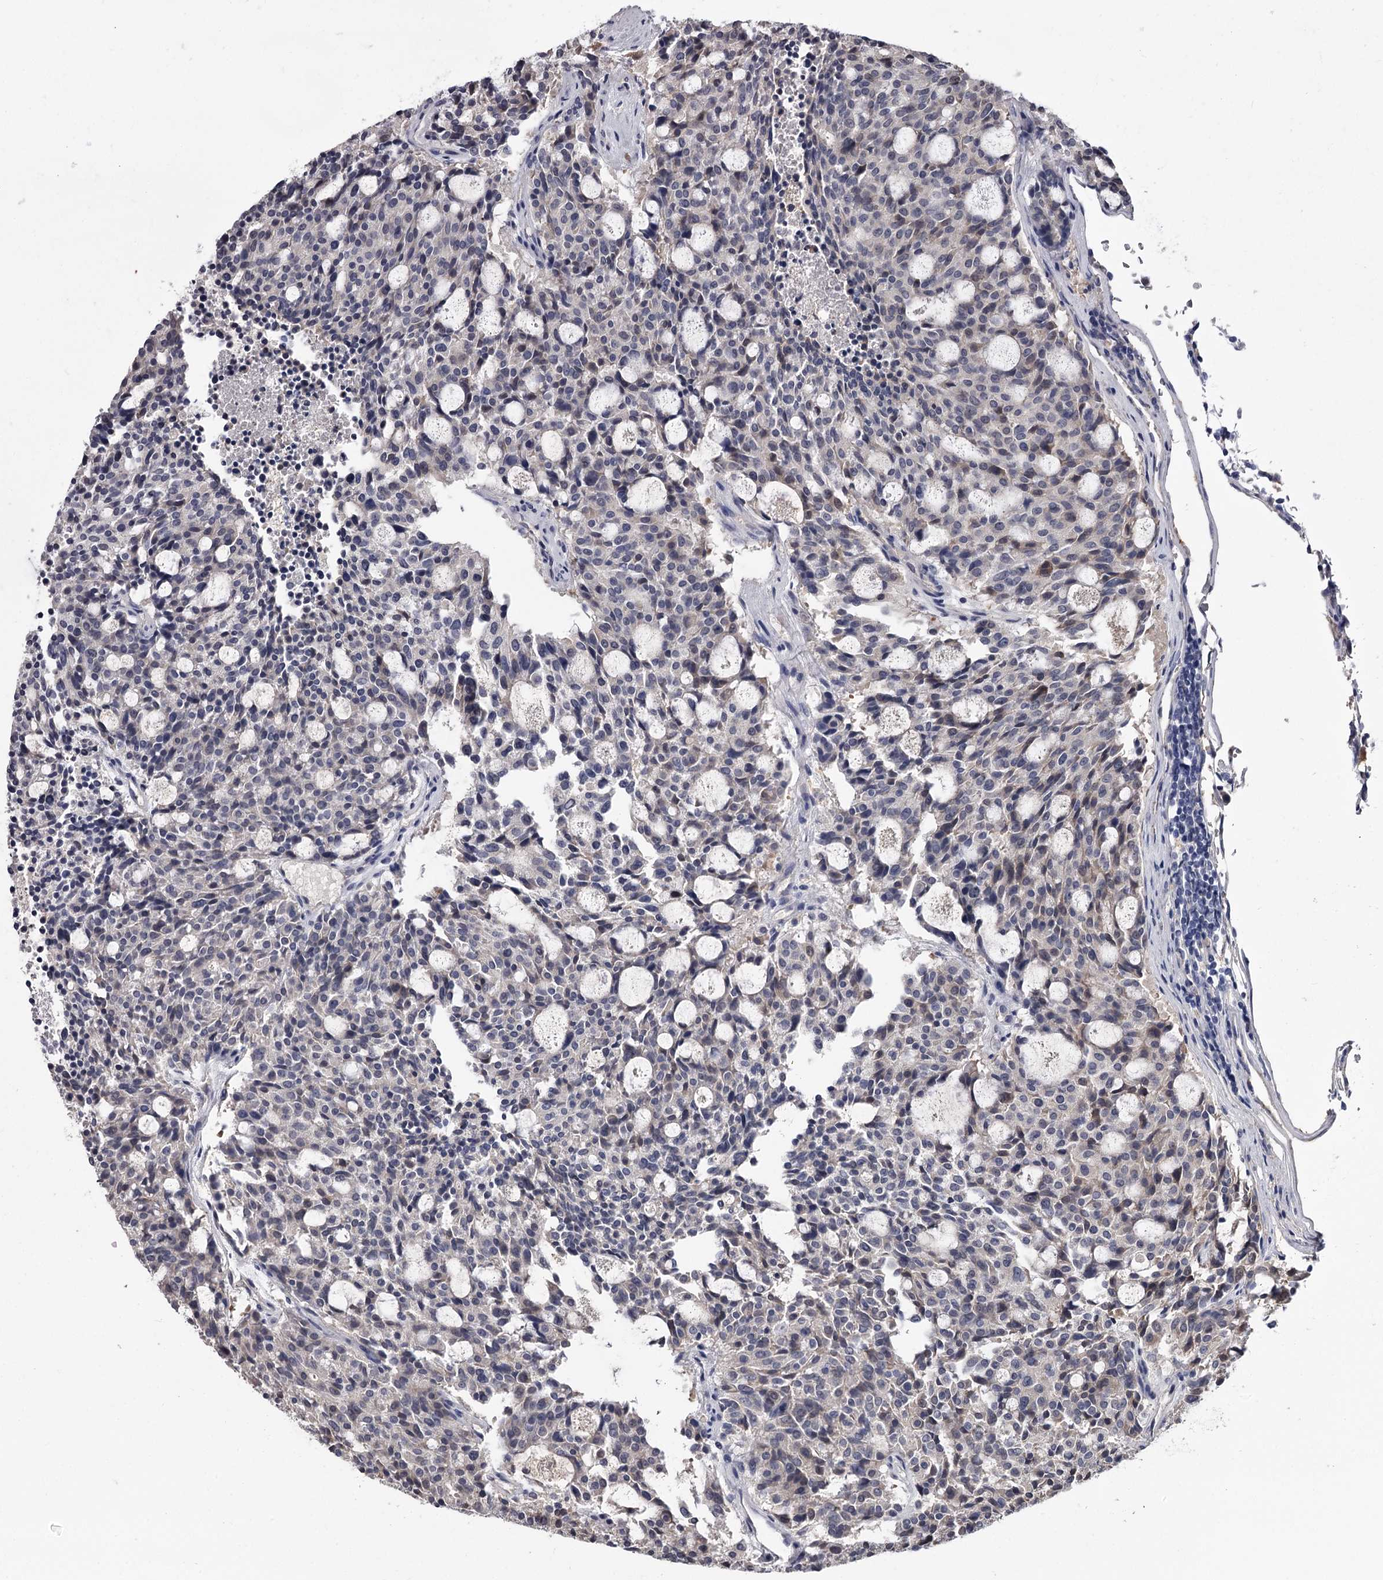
{"staining": {"intensity": "weak", "quantity": "<25%", "location": "cytoplasmic/membranous"}, "tissue": "carcinoid", "cell_type": "Tumor cells", "image_type": "cancer", "snomed": [{"axis": "morphology", "description": "Carcinoid, malignant, NOS"}, {"axis": "topography", "description": "Pancreas"}], "caption": "Carcinoid (malignant) was stained to show a protein in brown. There is no significant staining in tumor cells.", "gene": "GSTO1", "patient": {"sex": "female", "age": 54}}